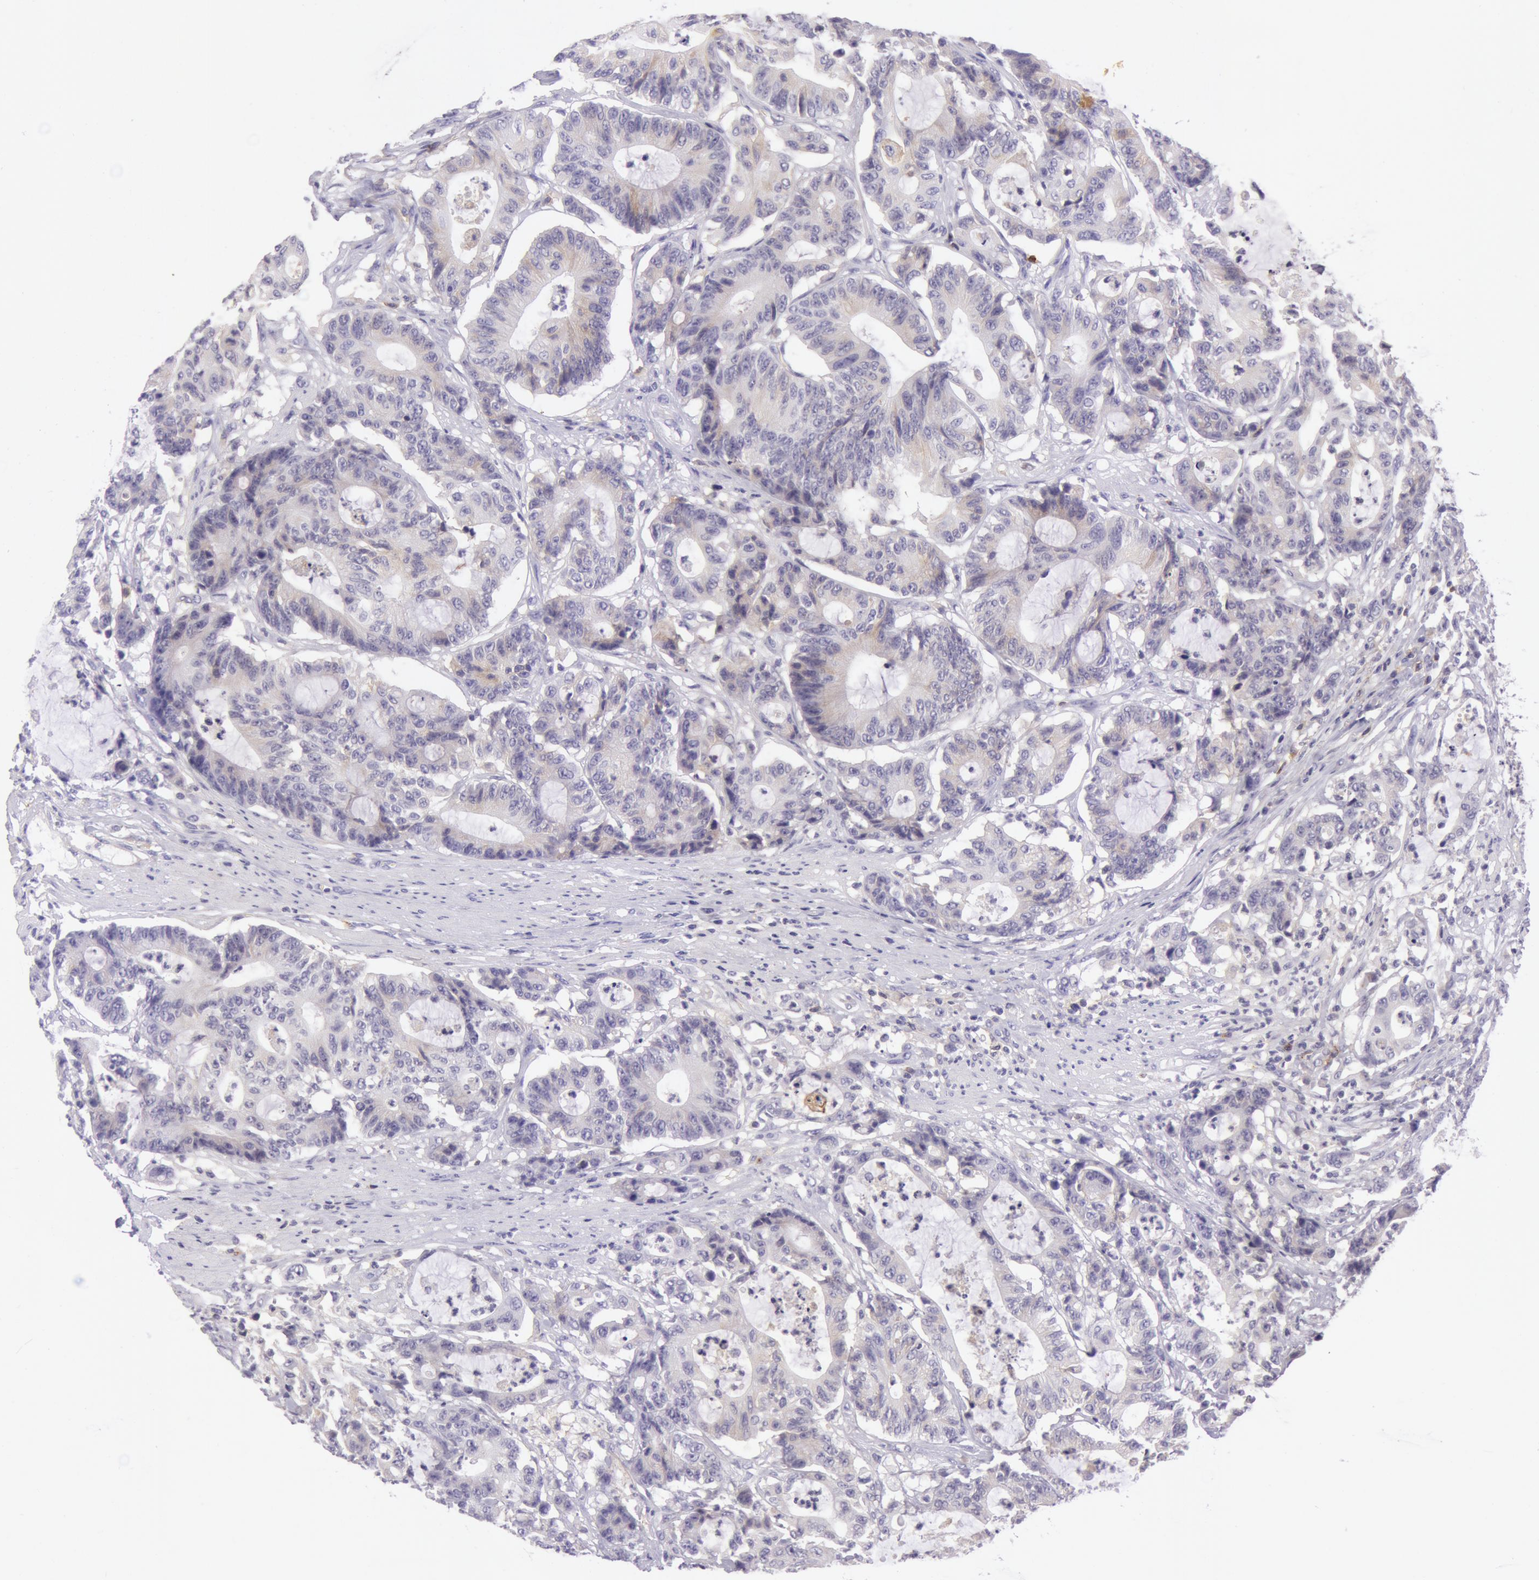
{"staining": {"intensity": "weak", "quantity": "25%-75%", "location": "cytoplasmic/membranous"}, "tissue": "colorectal cancer", "cell_type": "Tumor cells", "image_type": "cancer", "snomed": [{"axis": "morphology", "description": "Adenocarcinoma, NOS"}, {"axis": "topography", "description": "Colon"}], "caption": "Protein staining of colorectal cancer tissue displays weak cytoplasmic/membranous staining in approximately 25%-75% of tumor cells. (Stains: DAB in brown, nuclei in blue, Microscopy: brightfield microscopy at high magnification).", "gene": "LY75", "patient": {"sex": "female", "age": 84}}